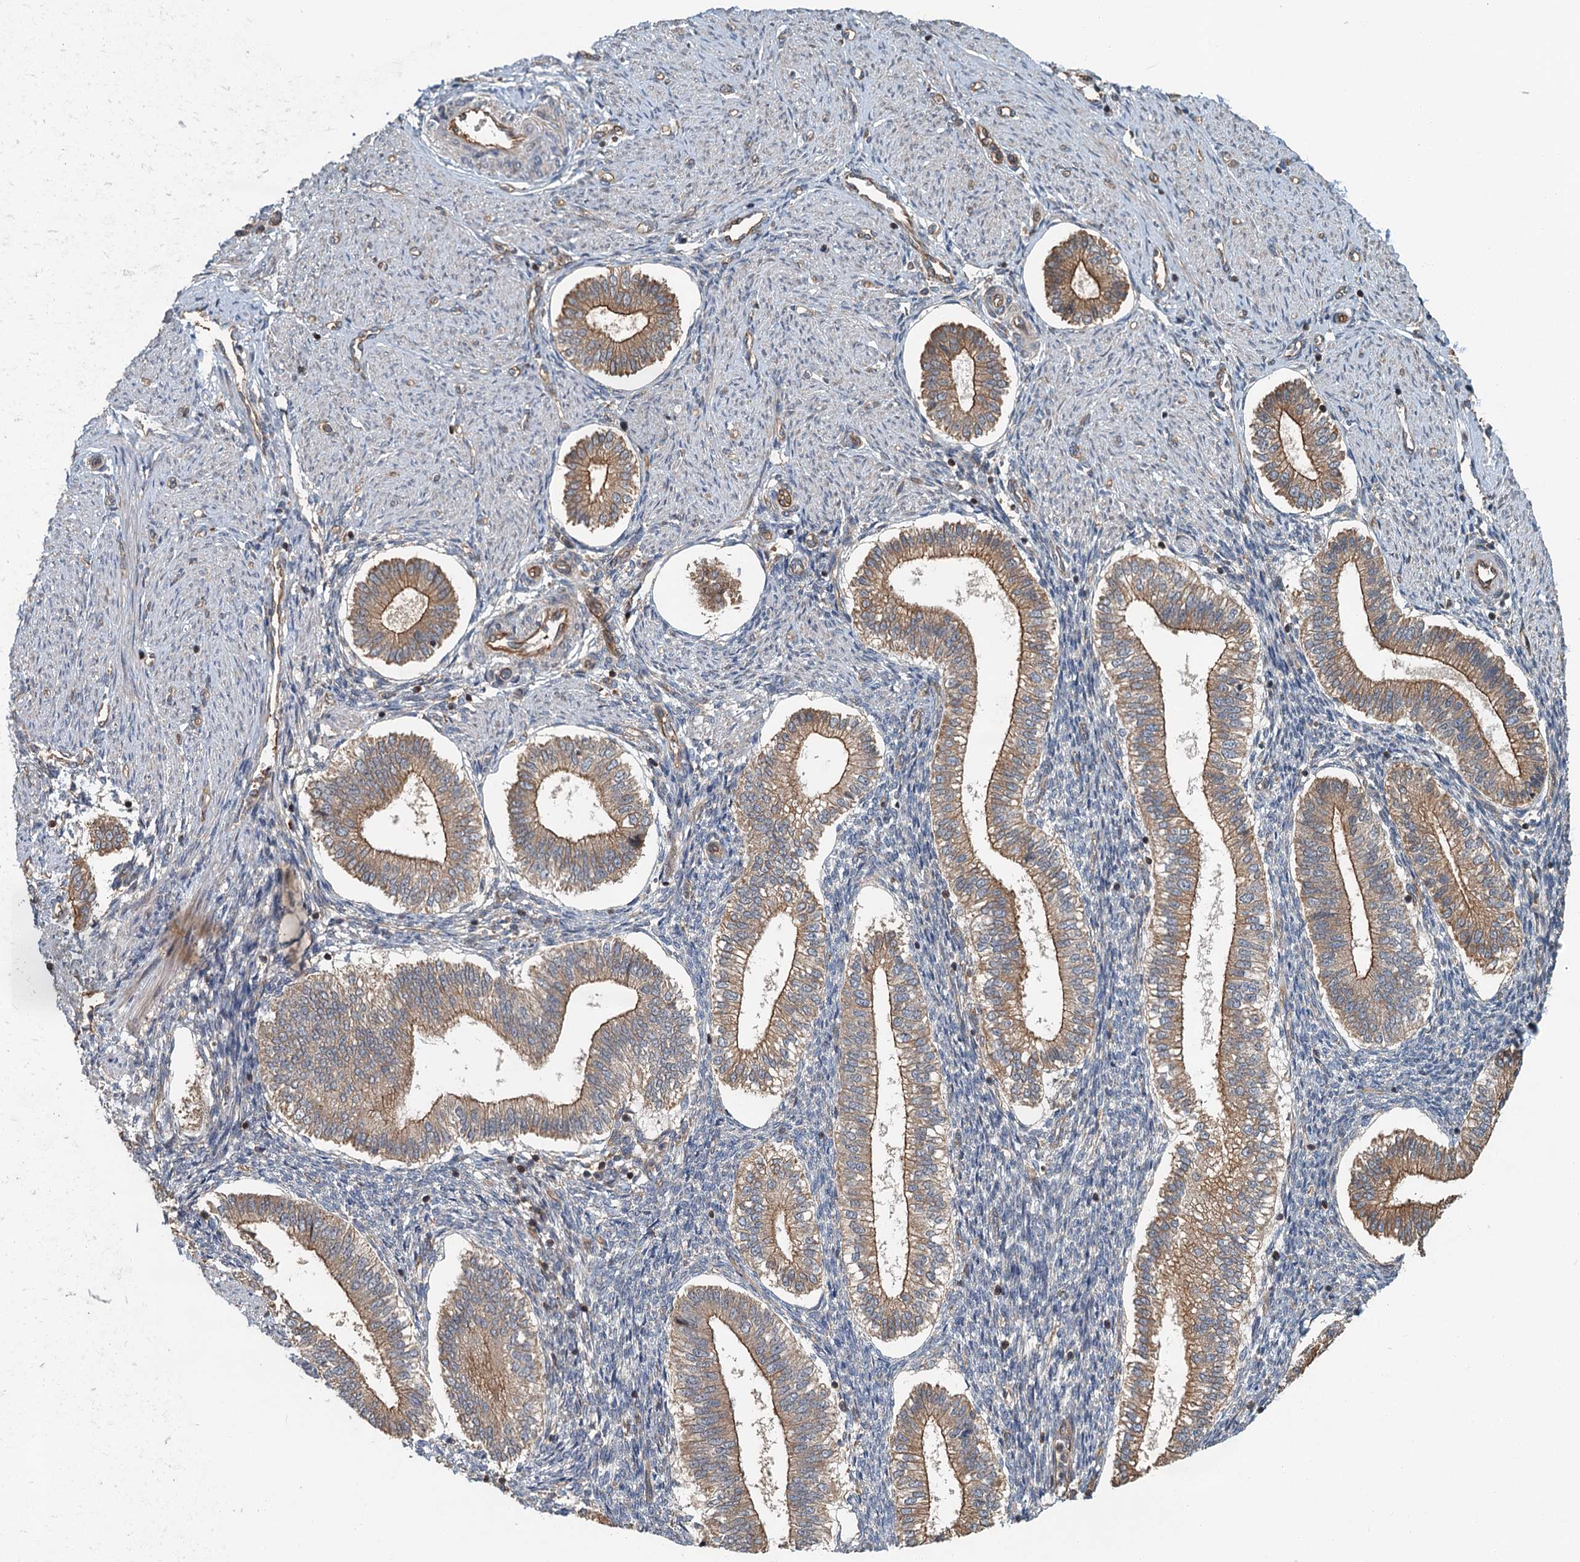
{"staining": {"intensity": "weak", "quantity": "<25%", "location": "cytoplasmic/membranous"}, "tissue": "endometrium", "cell_type": "Cells in endometrial stroma", "image_type": "normal", "snomed": [{"axis": "morphology", "description": "Normal tissue, NOS"}, {"axis": "topography", "description": "Endometrium"}], "caption": "Immunohistochemistry (IHC) histopathology image of unremarkable endometrium stained for a protein (brown), which reveals no staining in cells in endometrial stroma.", "gene": "ZNF527", "patient": {"sex": "female", "age": 25}}